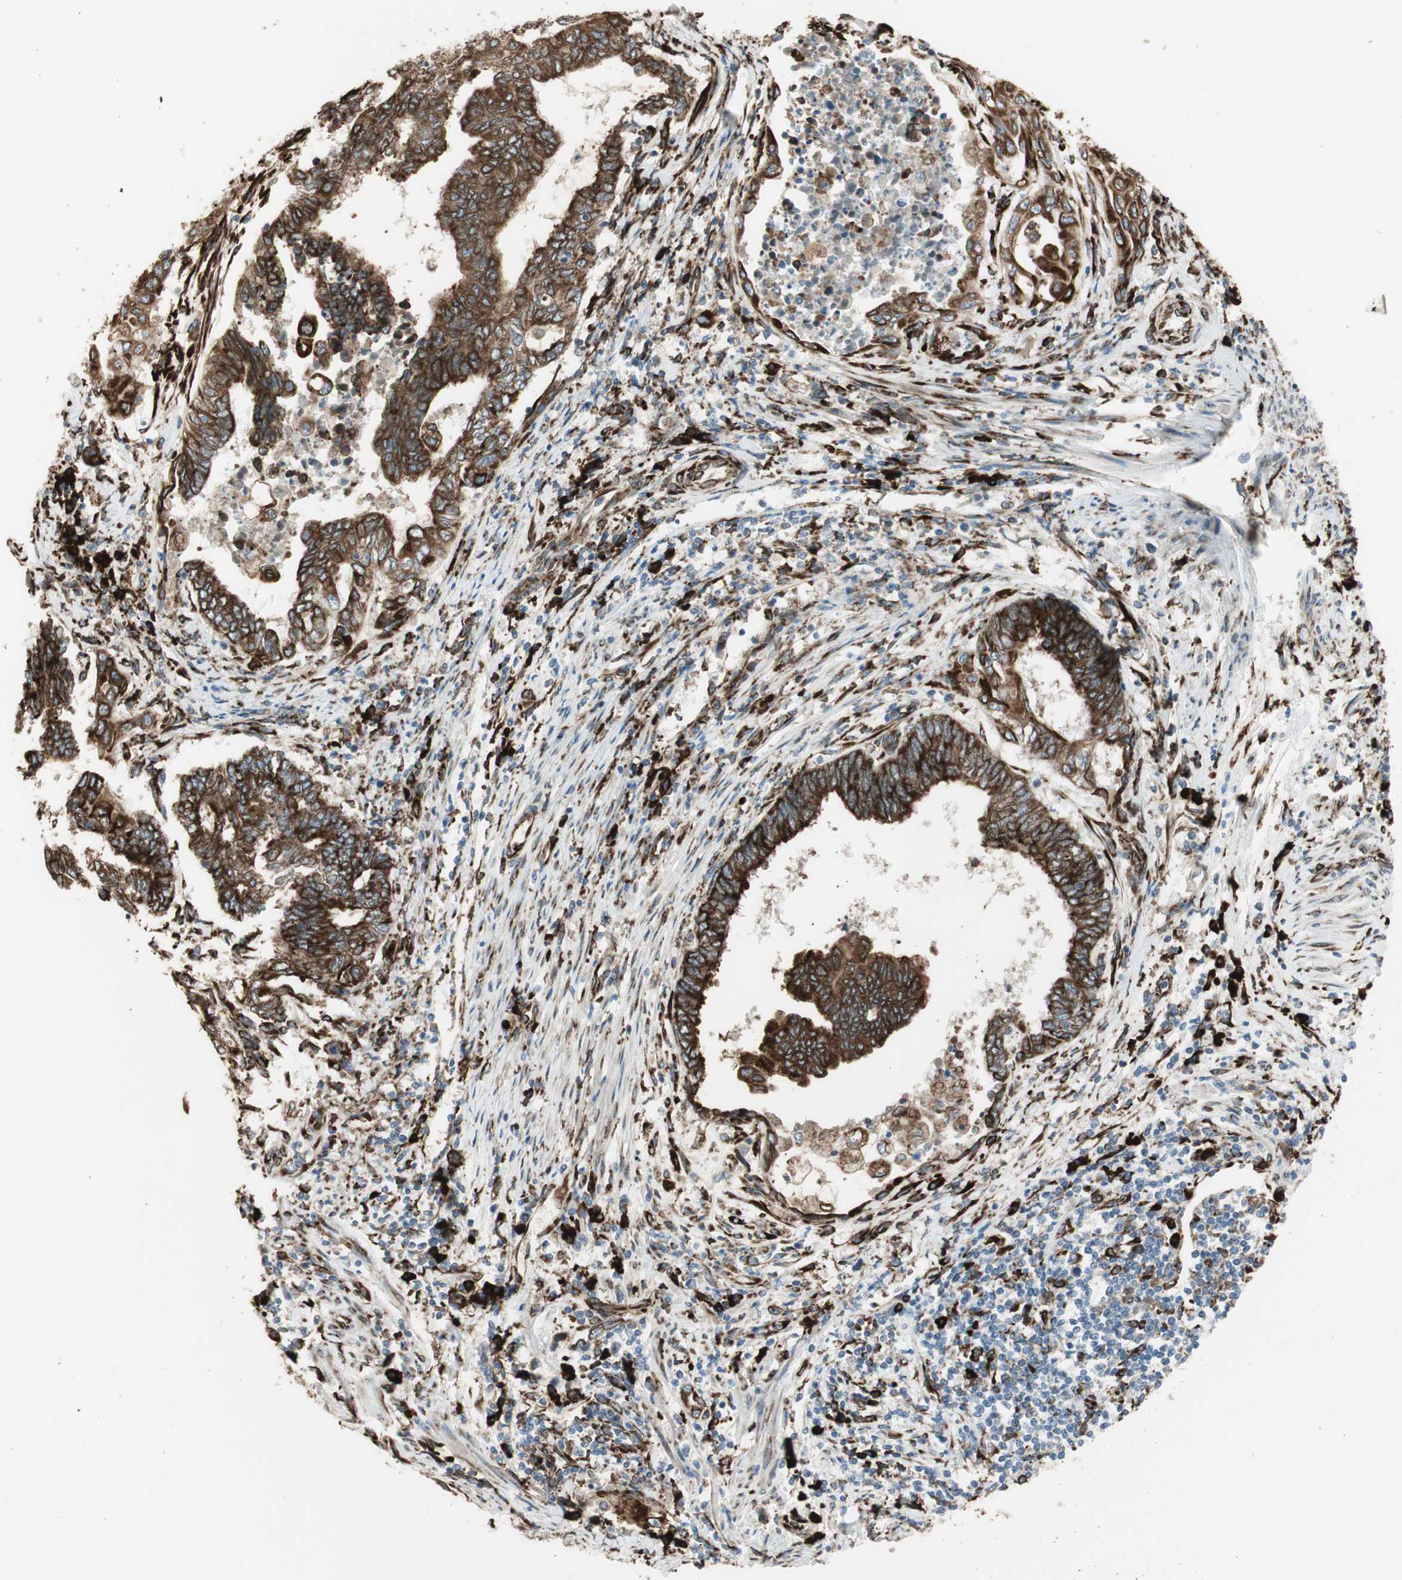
{"staining": {"intensity": "strong", "quantity": ">75%", "location": "cytoplasmic/membranous"}, "tissue": "endometrial cancer", "cell_type": "Tumor cells", "image_type": "cancer", "snomed": [{"axis": "morphology", "description": "Adenocarcinoma, NOS"}, {"axis": "topography", "description": "Uterus"}, {"axis": "topography", "description": "Endometrium"}], "caption": "Immunohistochemistry (IHC) micrograph of neoplastic tissue: adenocarcinoma (endometrial) stained using immunohistochemistry (IHC) exhibits high levels of strong protein expression localized specifically in the cytoplasmic/membranous of tumor cells, appearing as a cytoplasmic/membranous brown color.", "gene": "RRBP1", "patient": {"sex": "female", "age": 70}}